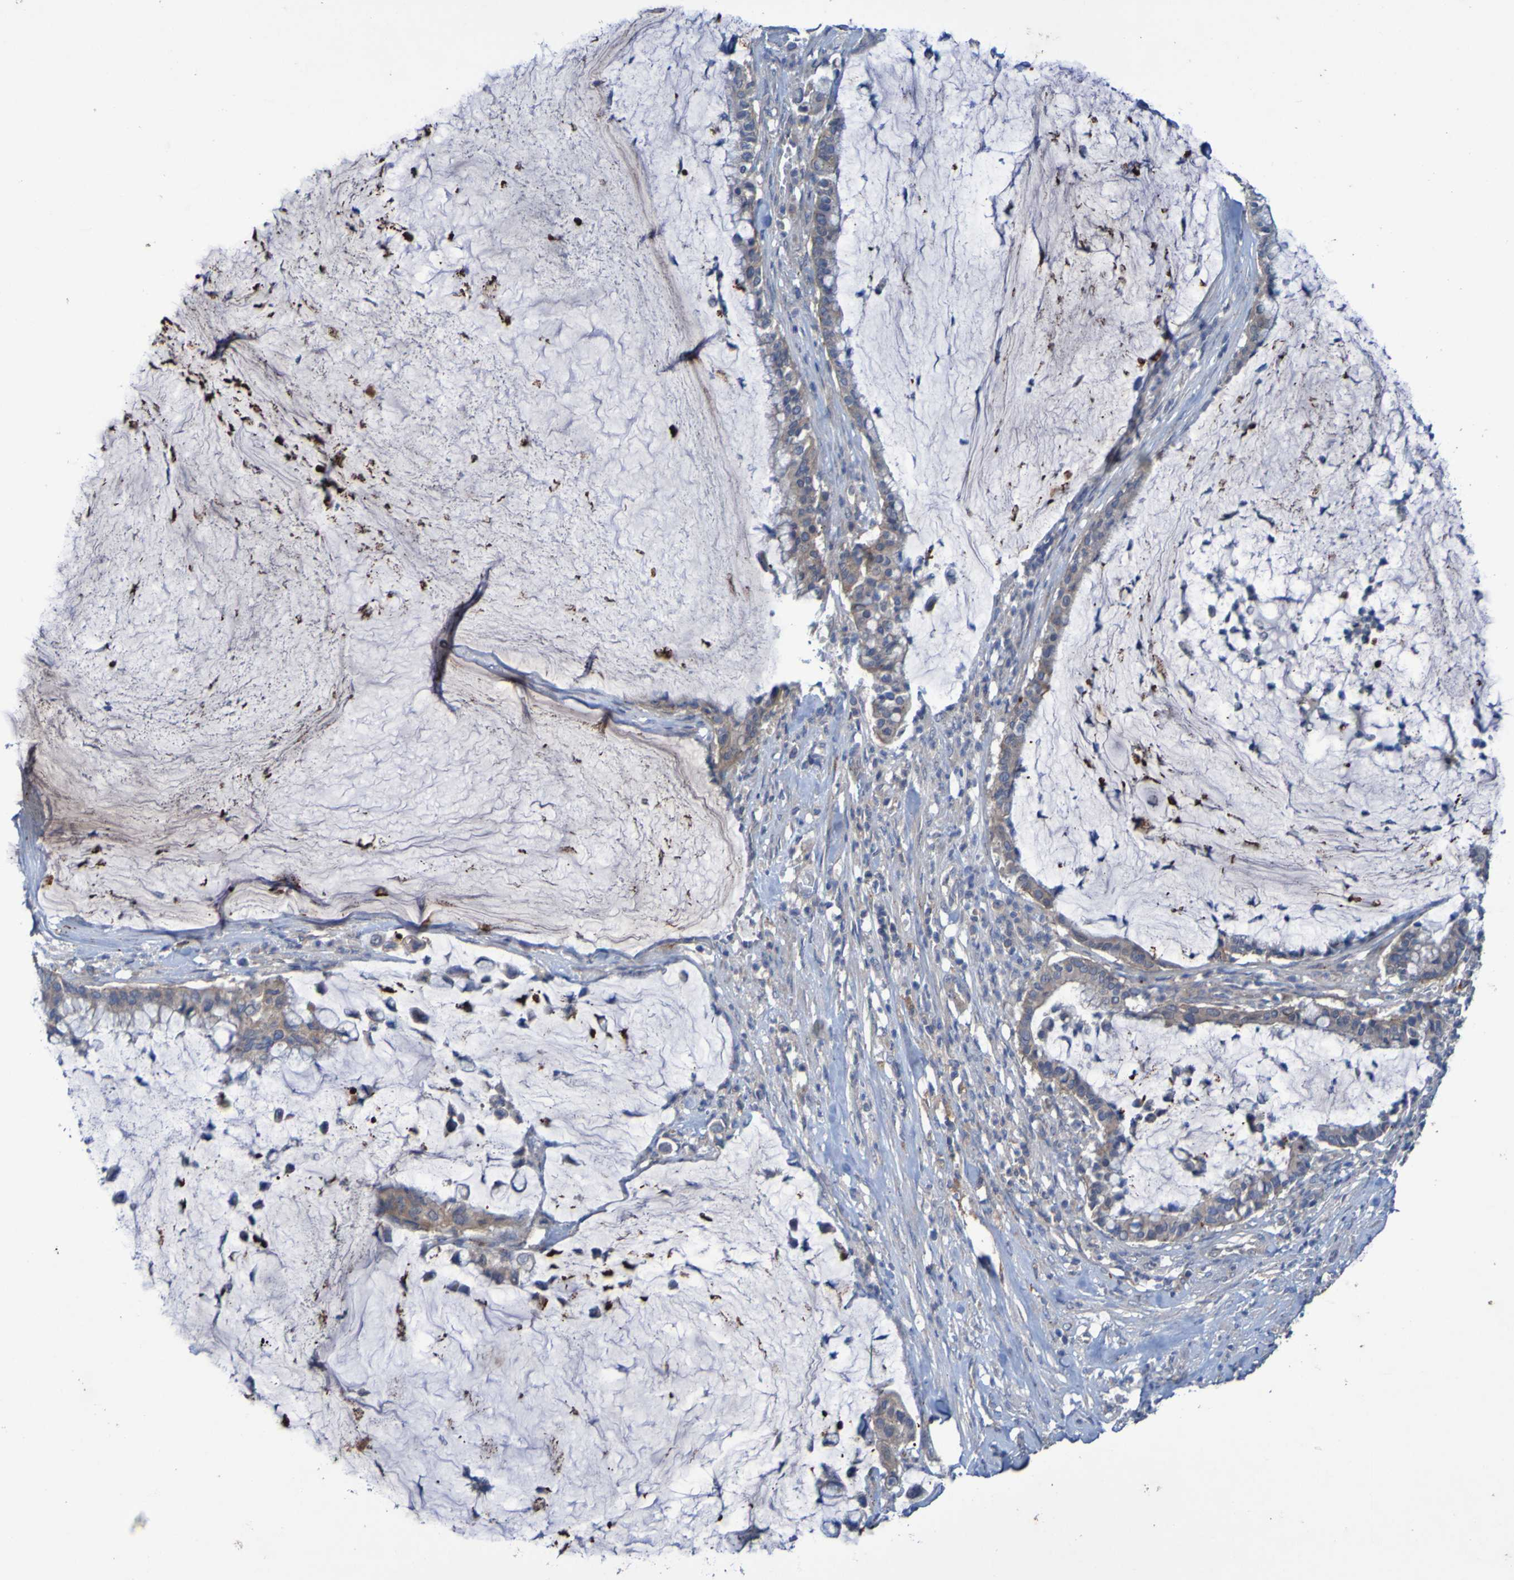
{"staining": {"intensity": "weak", "quantity": ">75%", "location": "cytoplasmic/membranous"}, "tissue": "pancreatic cancer", "cell_type": "Tumor cells", "image_type": "cancer", "snomed": [{"axis": "morphology", "description": "Adenocarcinoma, NOS"}, {"axis": "topography", "description": "Pancreas"}], "caption": "A low amount of weak cytoplasmic/membranous positivity is seen in approximately >75% of tumor cells in pancreatic cancer (adenocarcinoma) tissue.", "gene": "ANGPT4", "patient": {"sex": "male", "age": 41}}